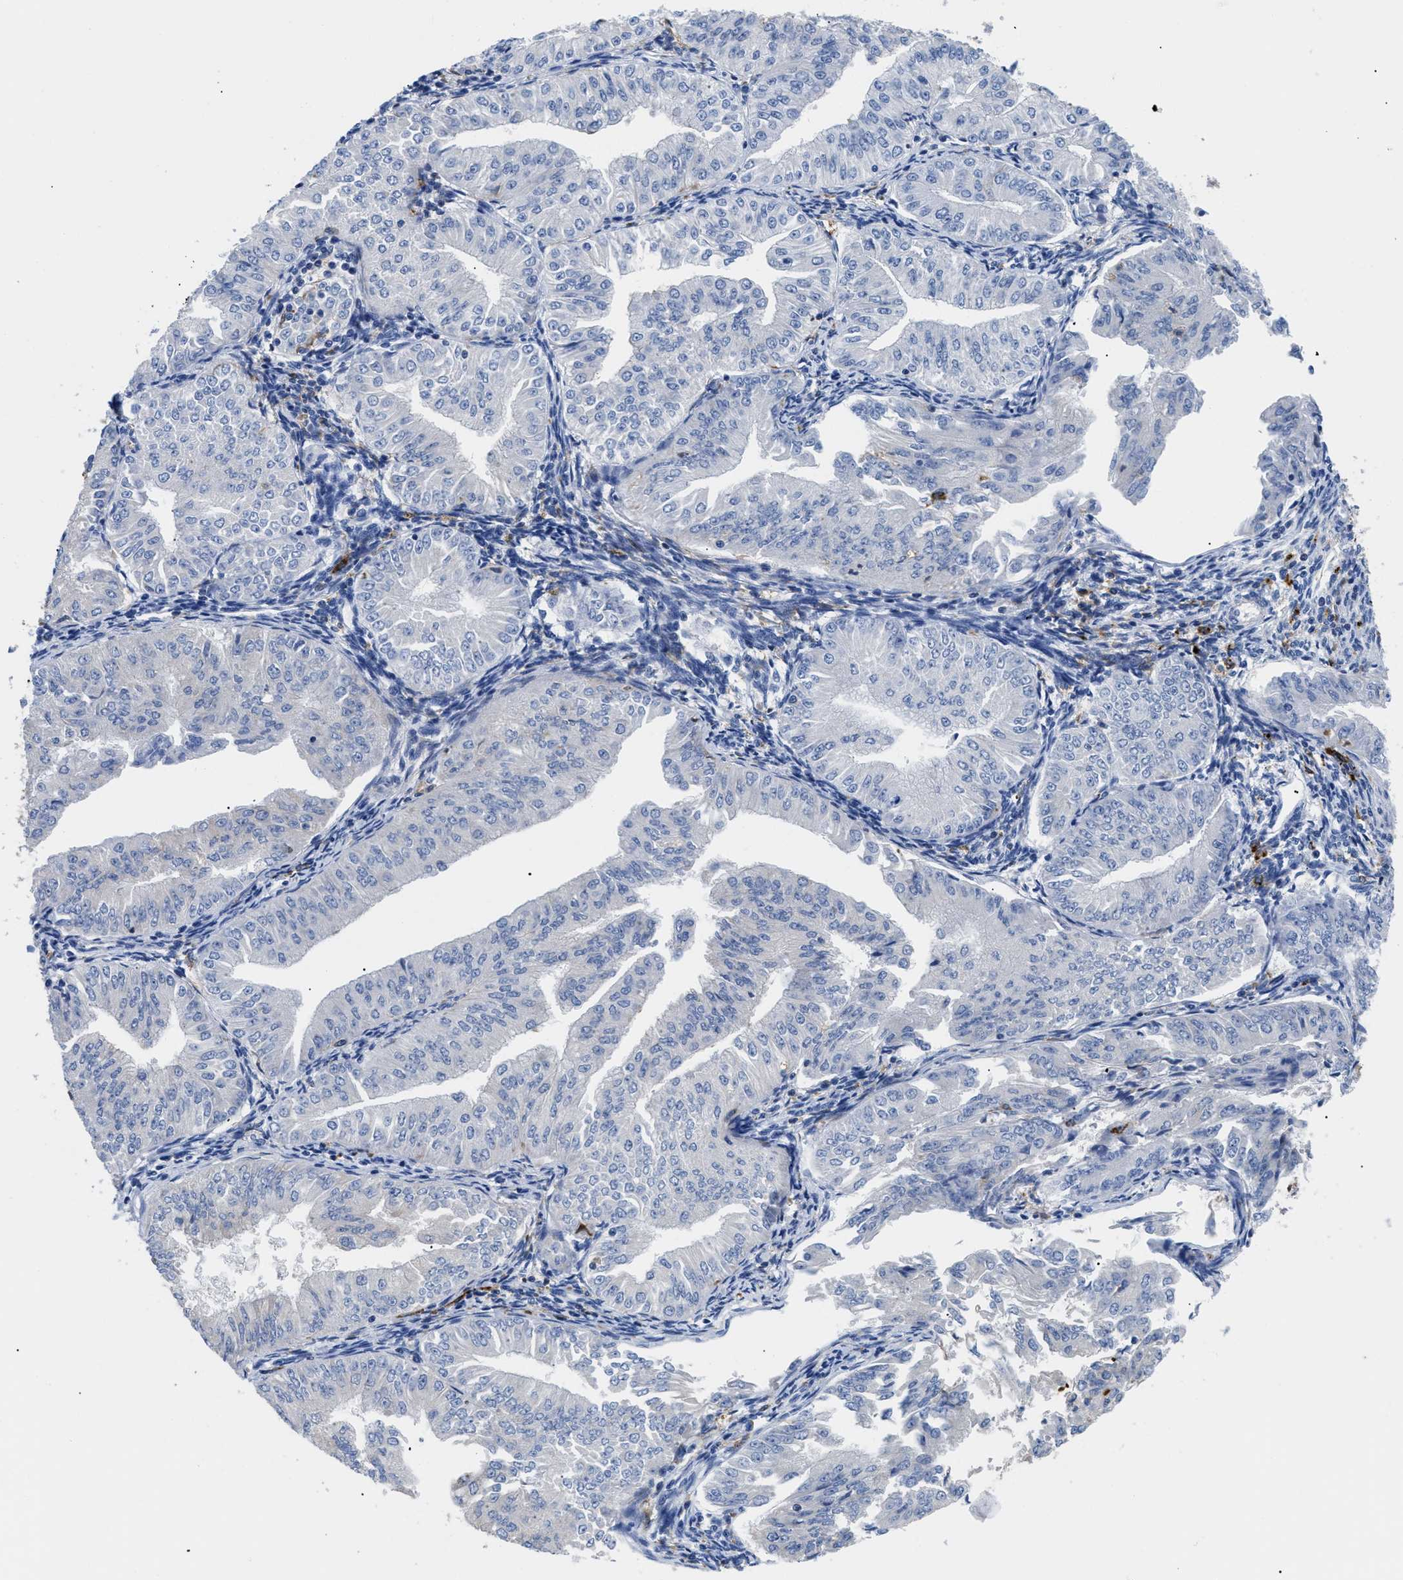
{"staining": {"intensity": "negative", "quantity": "none", "location": "none"}, "tissue": "endometrial cancer", "cell_type": "Tumor cells", "image_type": "cancer", "snomed": [{"axis": "morphology", "description": "Normal tissue, NOS"}, {"axis": "morphology", "description": "Adenocarcinoma, NOS"}, {"axis": "topography", "description": "Endometrium"}], "caption": "This micrograph is of endometrial cancer (adenocarcinoma) stained with immunohistochemistry (IHC) to label a protein in brown with the nuclei are counter-stained blue. There is no expression in tumor cells.", "gene": "HLA-DPA1", "patient": {"sex": "female", "age": 53}}